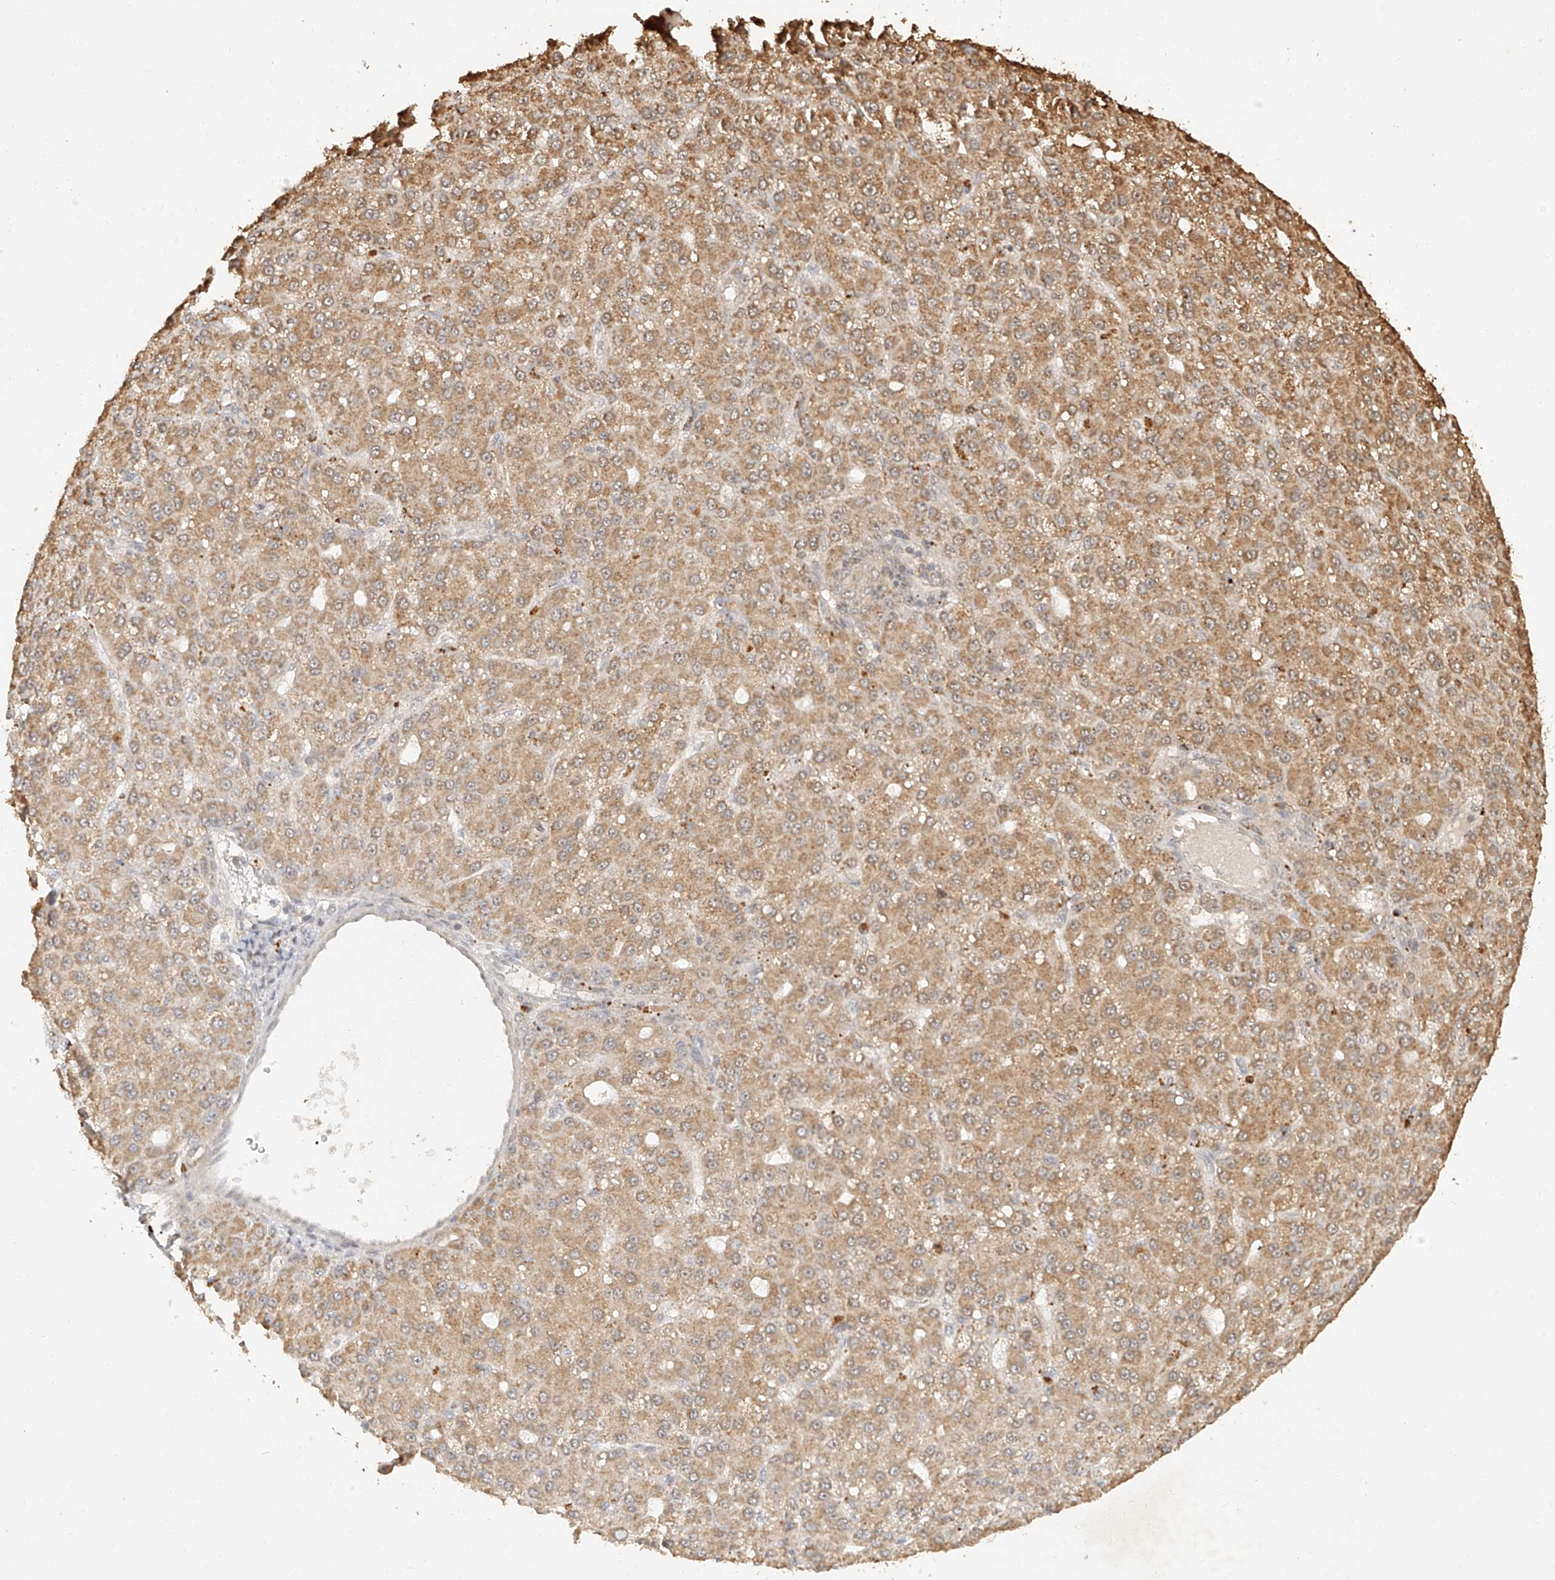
{"staining": {"intensity": "moderate", "quantity": ">75%", "location": "cytoplasmic/membranous"}, "tissue": "liver cancer", "cell_type": "Tumor cells", "image_type": "cancer", "snomed": [{"axis": "morphology", "description": "Carcinoma, Hepatocellular, NOS"}, {"axis": "topography", "description": "Liver"}], "caption": "Immunohistochemical staining of liver hepatocellular carcinoma displays medium levels of moderate cytoplasmic/membranous protein expression in about >75% of tumor cells.", "gene": "CXorf58", "patient": {"sex": "male", "age": 67}}